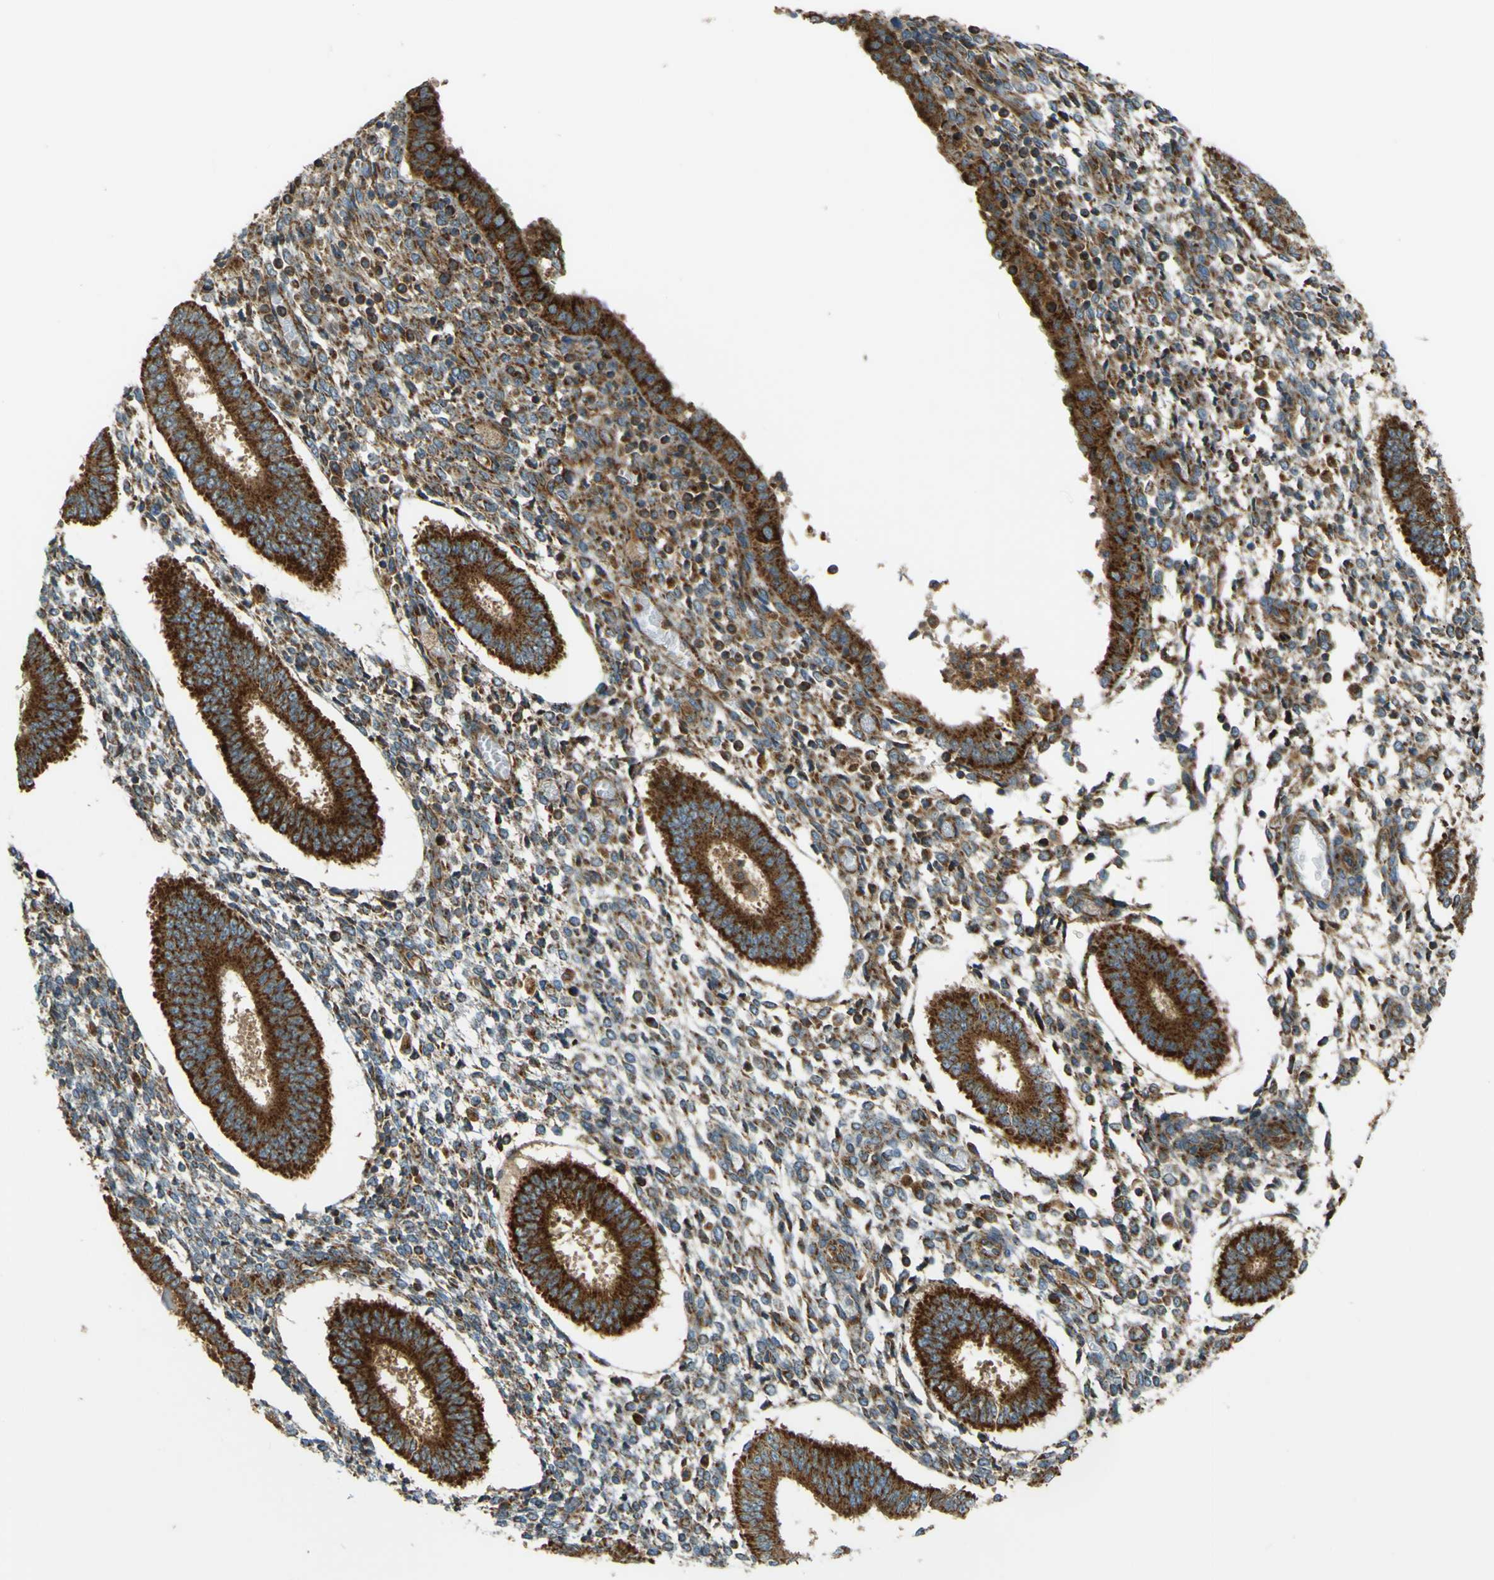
{"staining": {"intensity": "moderate", "quantity": "25%-75%", "location": "cytoplasmic/membranous"}, "tissue": "endometrium", "cell_type": "Cells in endometrial stroma", "image_type": "normal", "snomed": [{"axis": "morphology", "description": "Normal tissue, NOS"}, {"axis": "topography", "description": "Endometrium"}], "caption": "Immunohistochemistry (IHC) (DAB (3,3'-diaminobenzidine)) staining of unremarkable human endometrium displays moderate cytoplasmic/membranous protein positivity in approximately 25%-75% of cells in endometrial stroma.", "gene": "DNAJC5", "patient": {"sex": "female", "age": 35}}